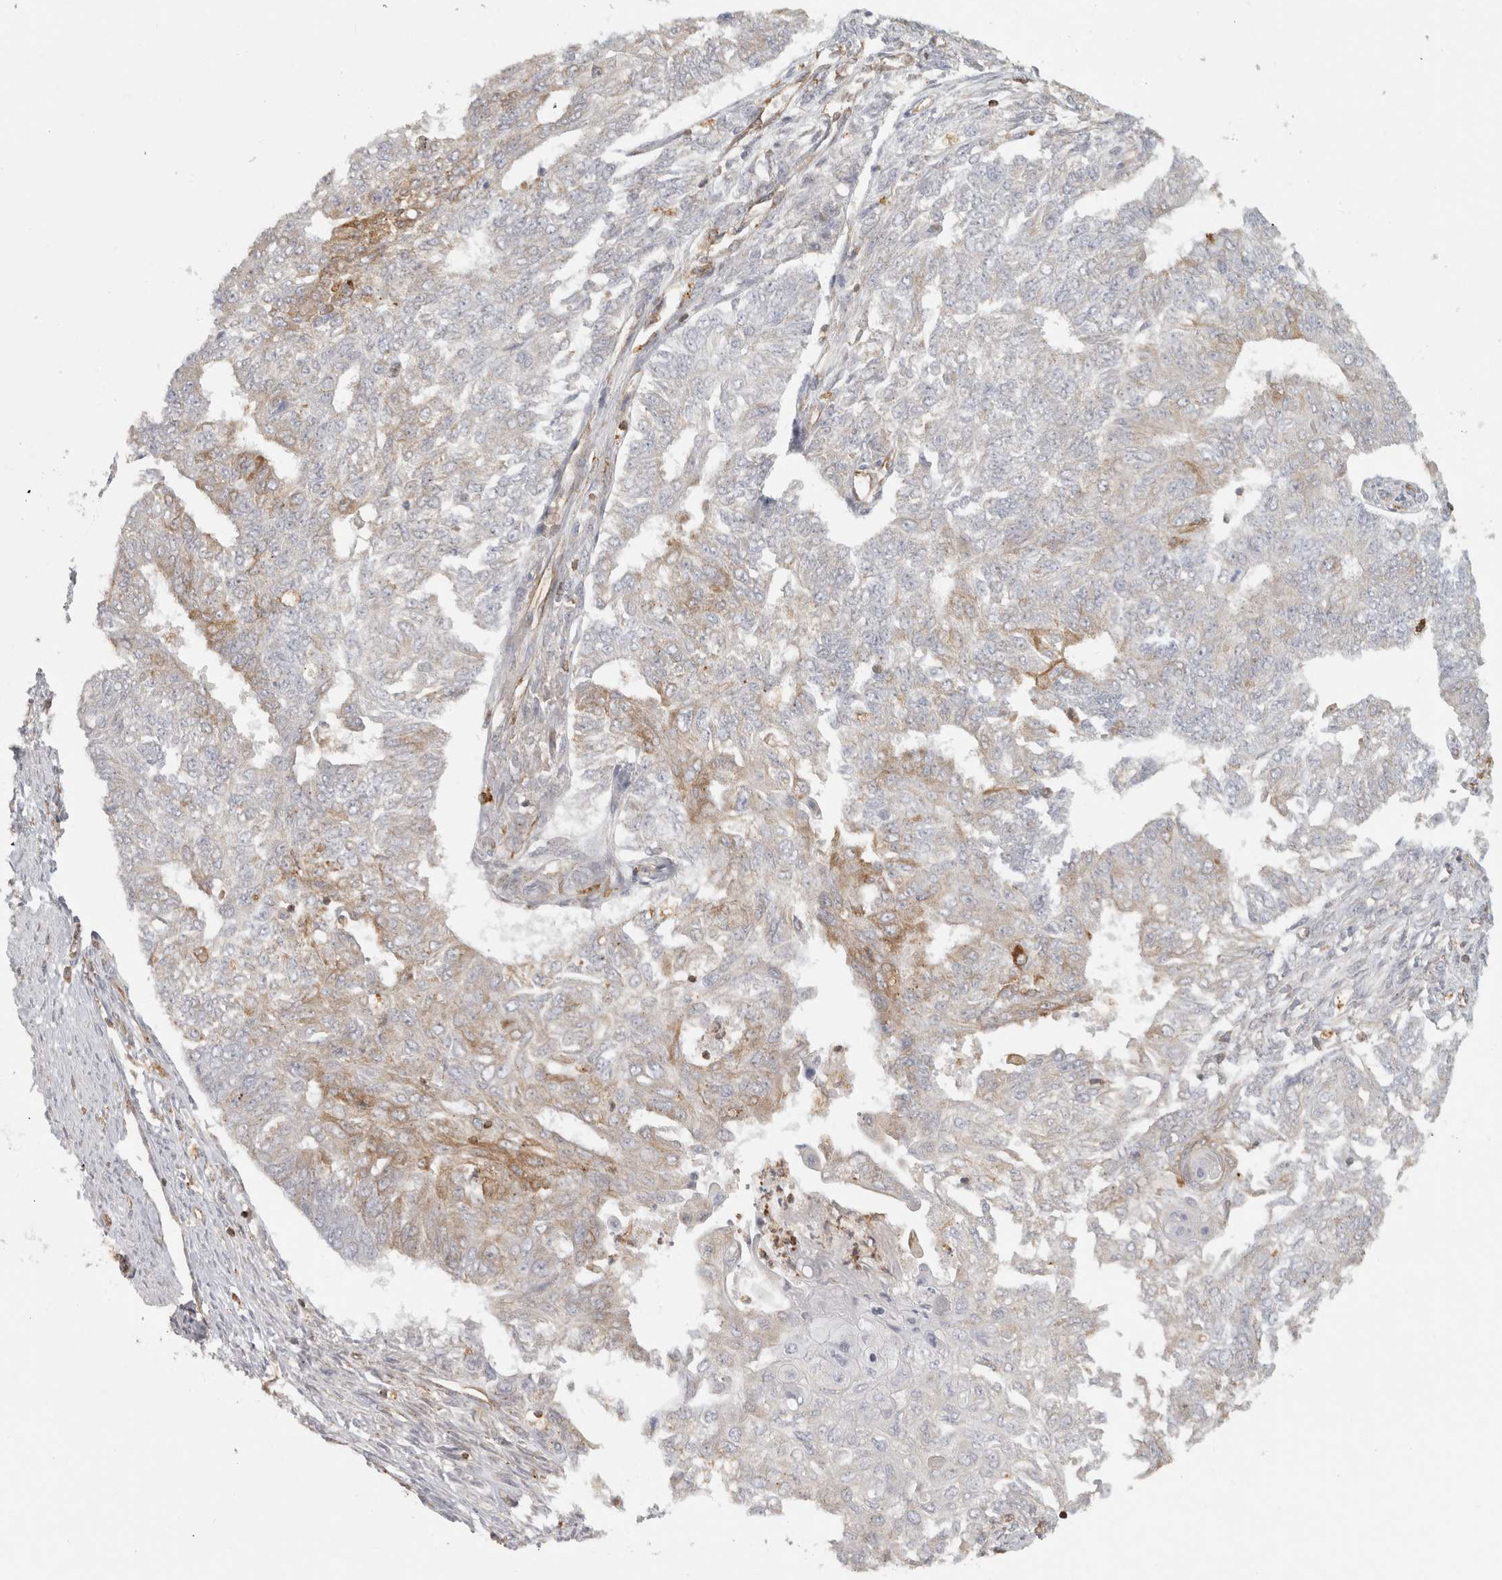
{"staining": {"intensity": "weak", "quantity": "<25%", "location": "cytoplasmic/membranous"}, "tissue": "endometrial cancer", "cell_type": "Tumor cells", "image_type": "cancer", "snomed": [{"axis": "morphology", "description": "Adenocarcinoma, NOS"}, {"axis": "topography", "description": "Endometrium"}], "caption": "Human endometrial adenocarcinoma stained for a protein using immunohistochemistry (IHC) reveals no positivity in tumor cells.", "gene": "HLA-E", "patient": {"sex": "female", "age": 32}}